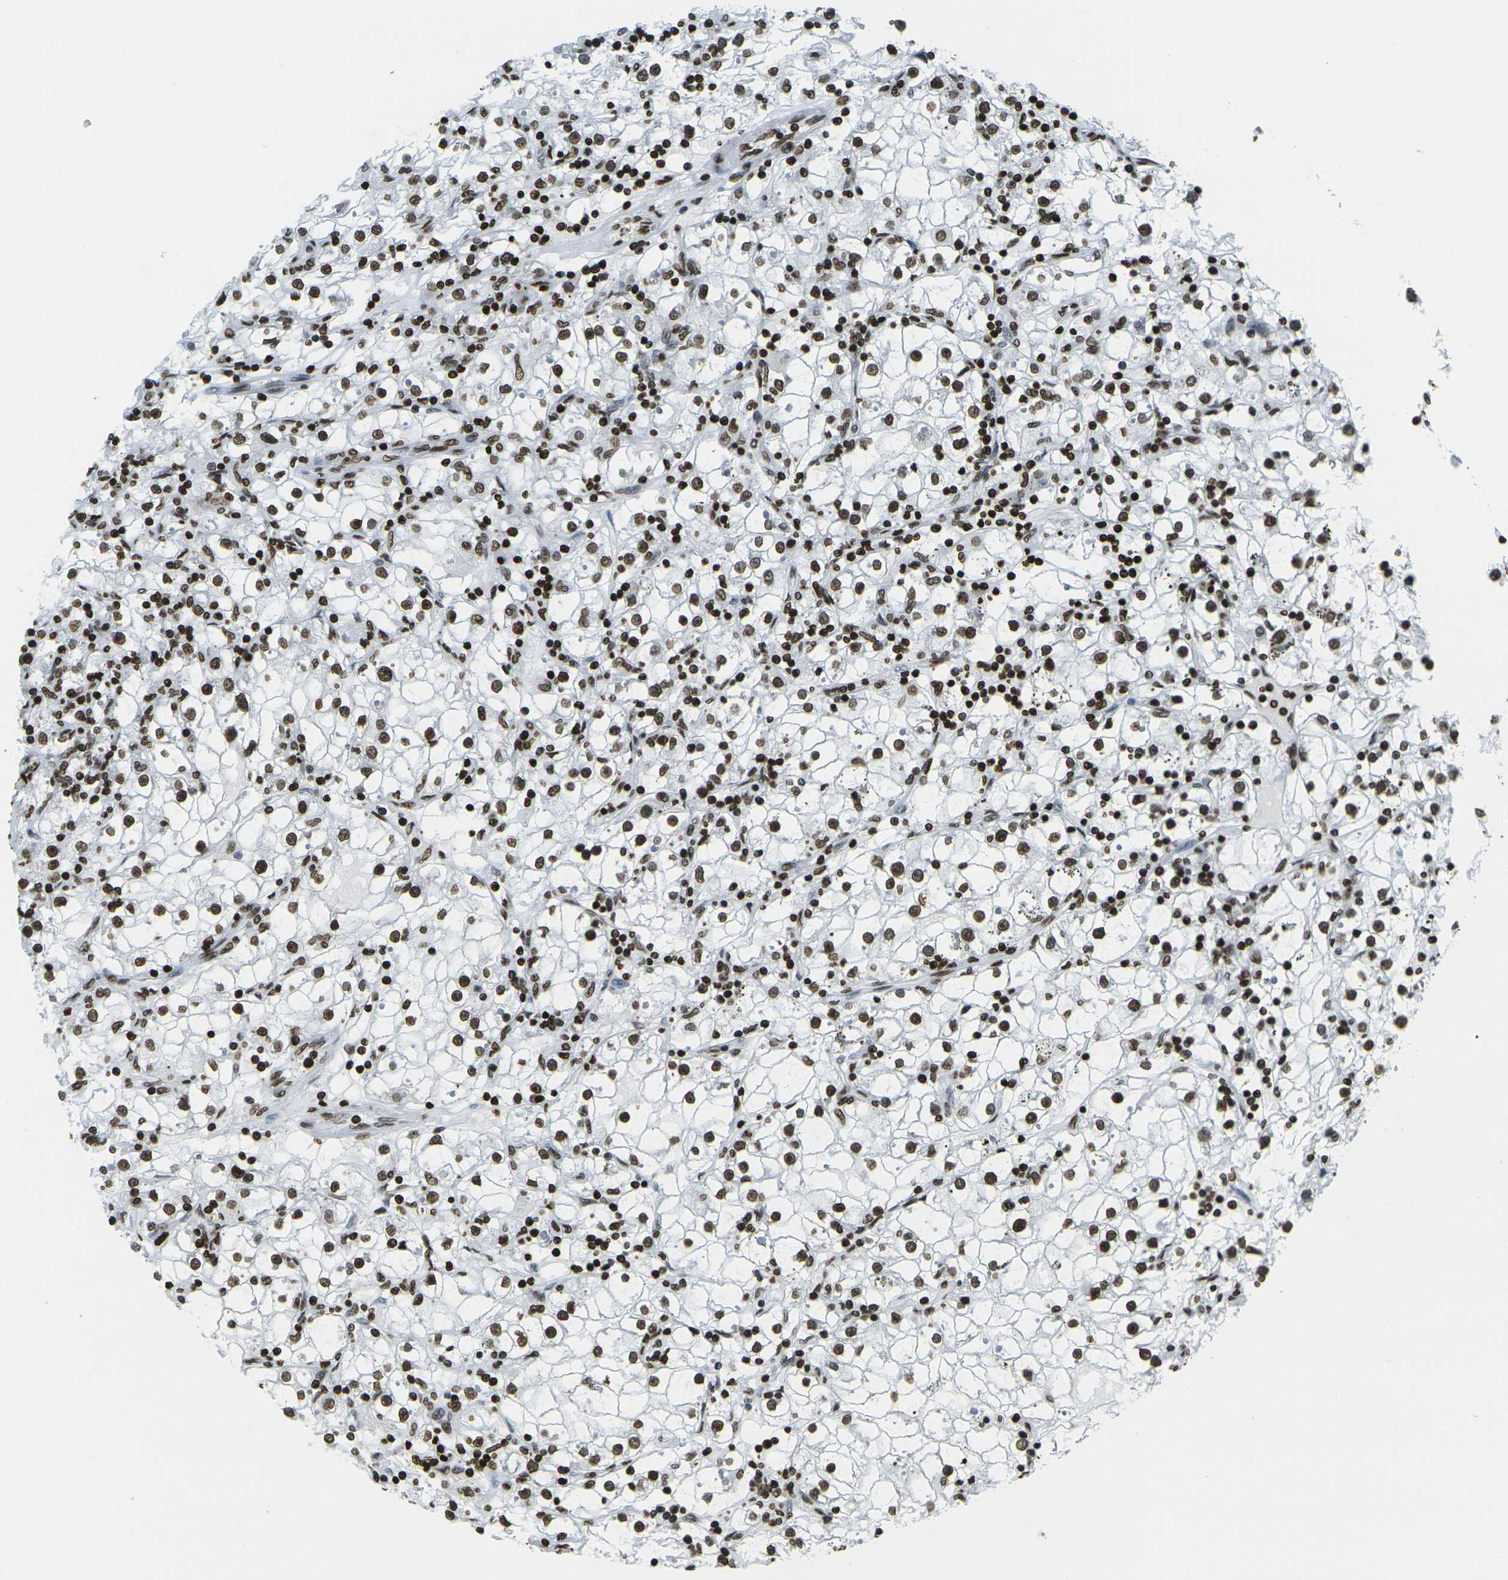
{"staining": {"intensity": "strong", "quantity": ">75%", "location": "nuclear"}, "tissue": "renal cancer", "cell_type": "Tumor cells", "image_type": "cancer", "snomed": [{"axis": "morphology", "description": "Adenocarcinoma, NOS"}, {"axis": "topography", "description": "Kidney"}], "caption": "Immunohistochemistry histopathology image of neoplastic tissue: renal adenocarcinoma stained using immunohistochemistry exhibits high levels of strong protein expression localized specifically in the nuclear of tumor cells, appearing as a nuclear brown color.", "gene": "H1-2", "patient": {"sex": "male", "age": 56}}